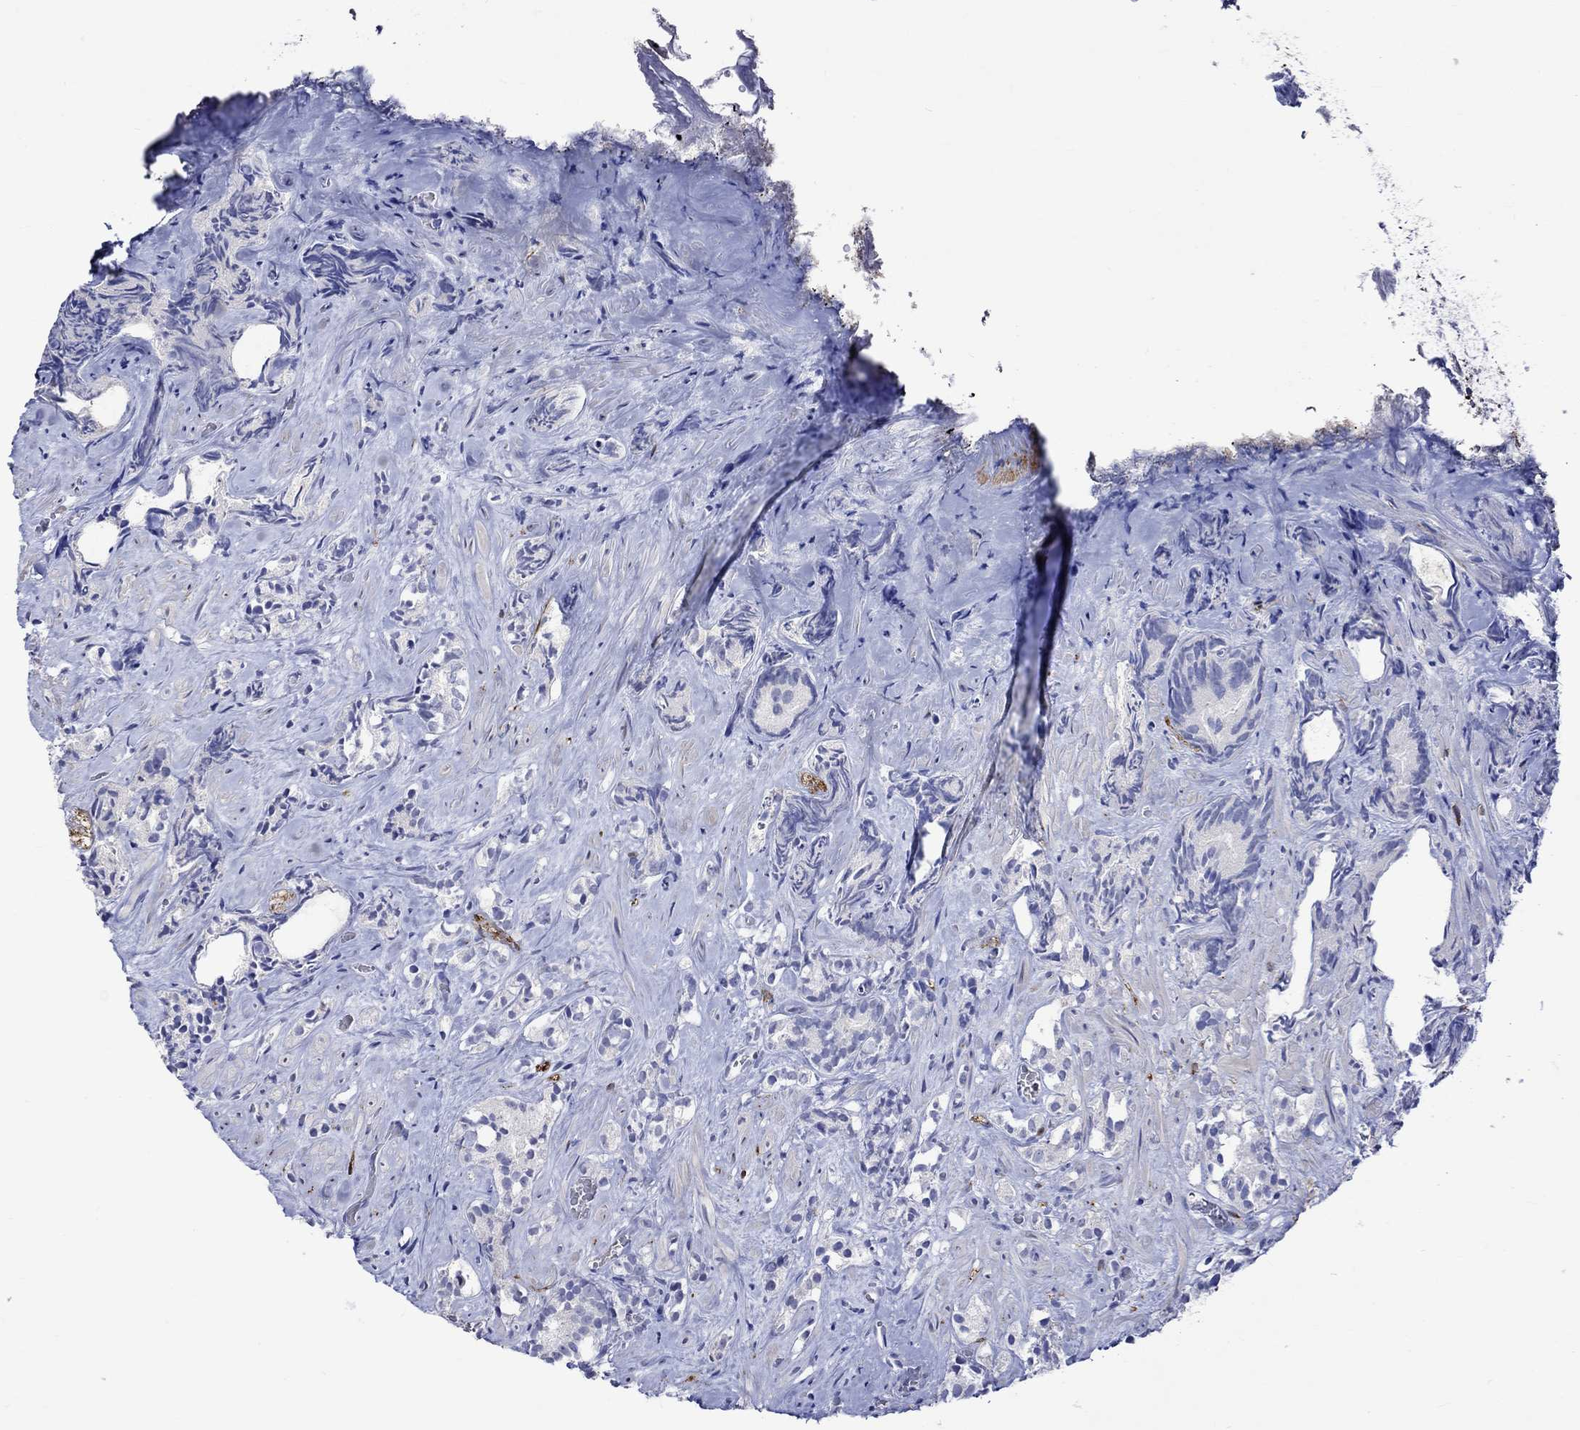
{"staining": {"intensity": "negative", "quantity": "none", "location": "none"}, "tissue": "prostate cancer", "cell_type": "Tumor cells", "image_type": "cancer", "snomed": [{"axis": "morphology", "description": "Adenocarcinoma, High grade"}, {"axis": "topography", "description": "Prostate"}], "caption": "This is a photomicrograph of immunohistochemistry (IHC) staining of prostate cancer (adenocarcinoma (high-grade)), which shows no staining in tumor cells.", "gene": "CRYAB", "patient": {"sex": "male", "age": 90}}